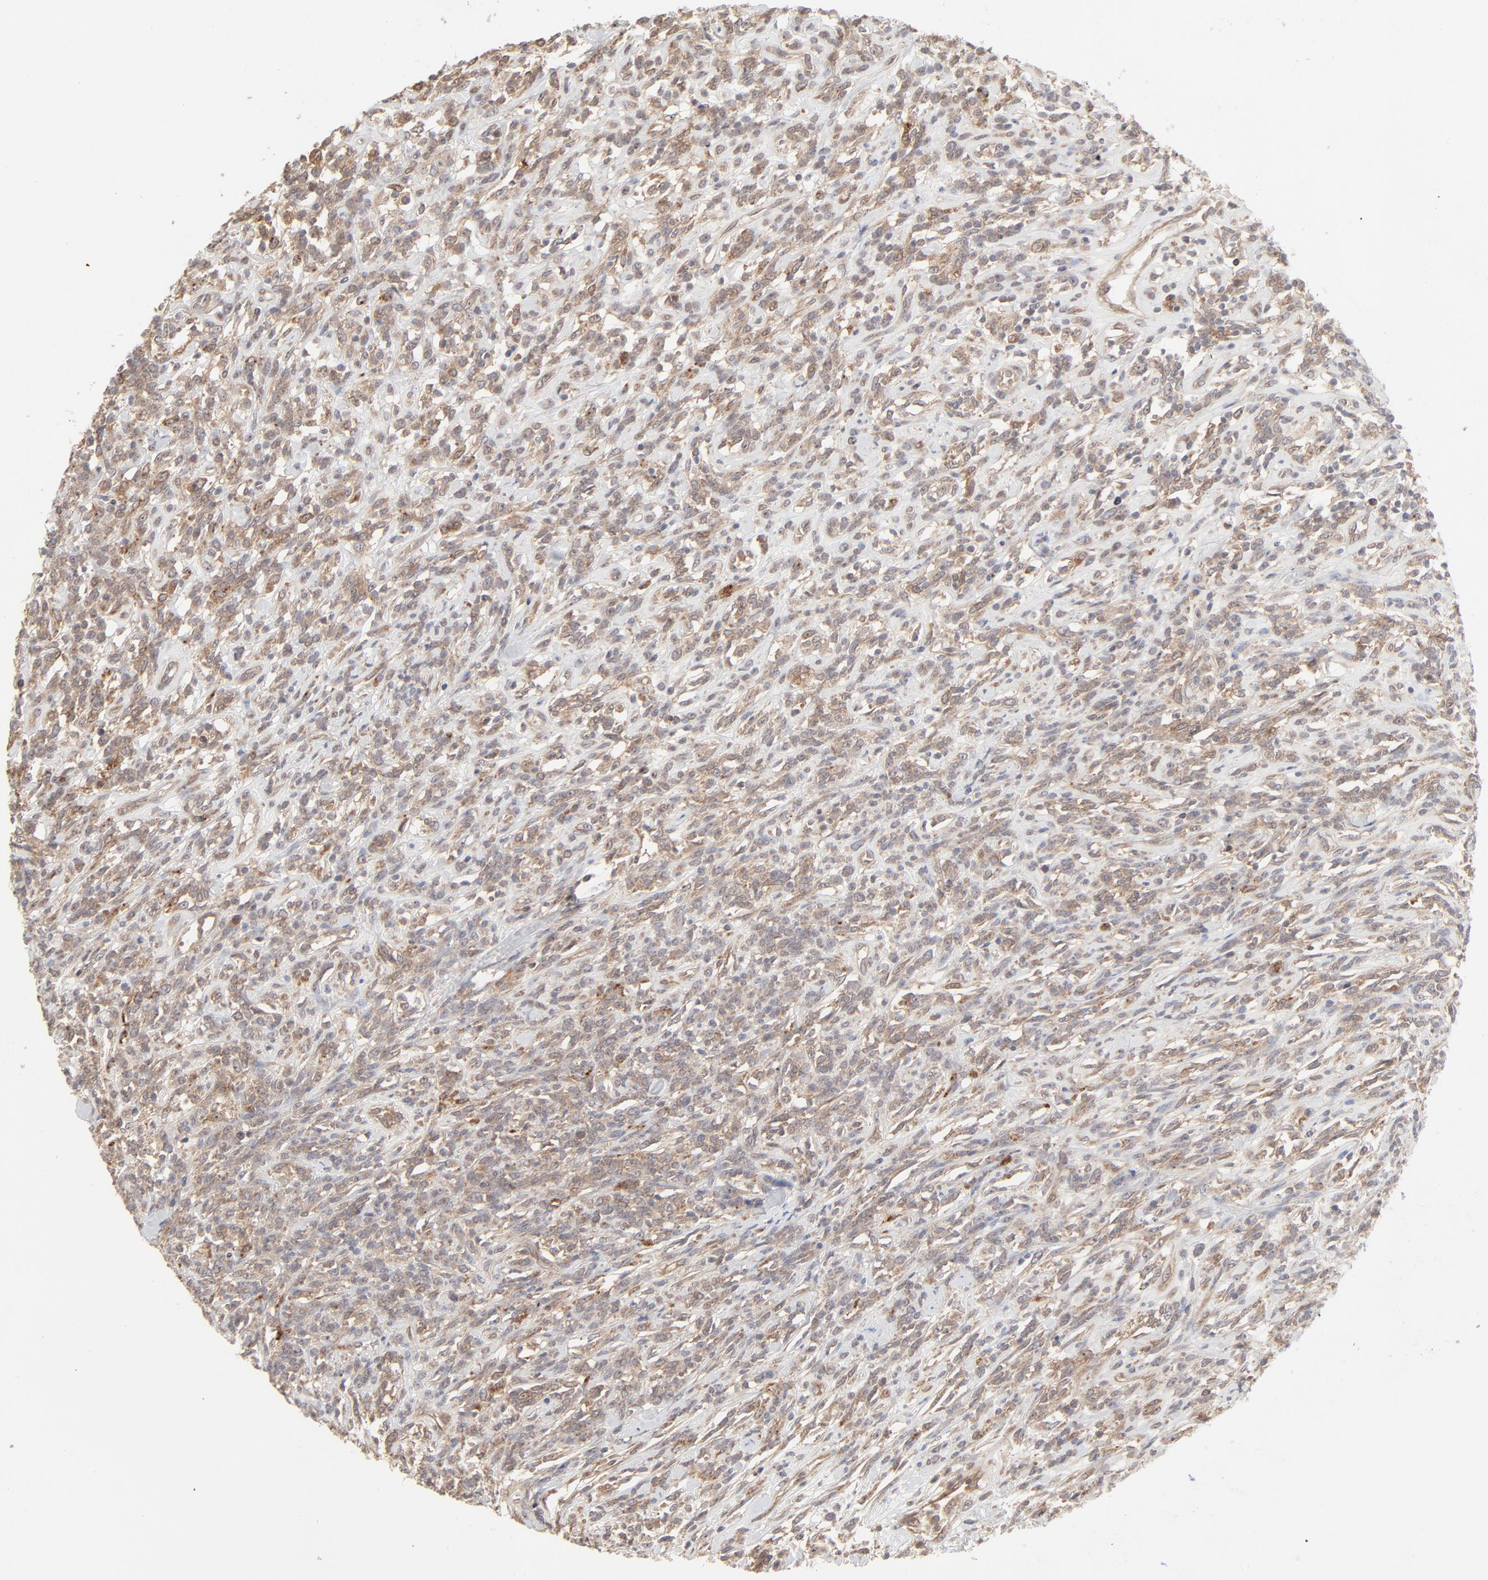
{"staining": {"intensity": "moderate", "quantity": ">75%", "location": "cytoplasmic/membranous"}, "tissue": "lymphoma", "cell_type": "Tumor cells", "image_type": "cancer", "snomed": [{"axis": "morphology", "description": "Malignant lymphoma, non-Hodgkin's type, High grade"}, {"axis": "topography", "description": "Lymph node"}], "caption": "Protein staining of high-grade malignant lymphoma, non-Hodgkin's type tissue displays moderate cytoplasmic/membranous positivity in about >75% of tumor cells.", "gene": "RAB5C", "patient": {"sex": "female", "age": 73}}